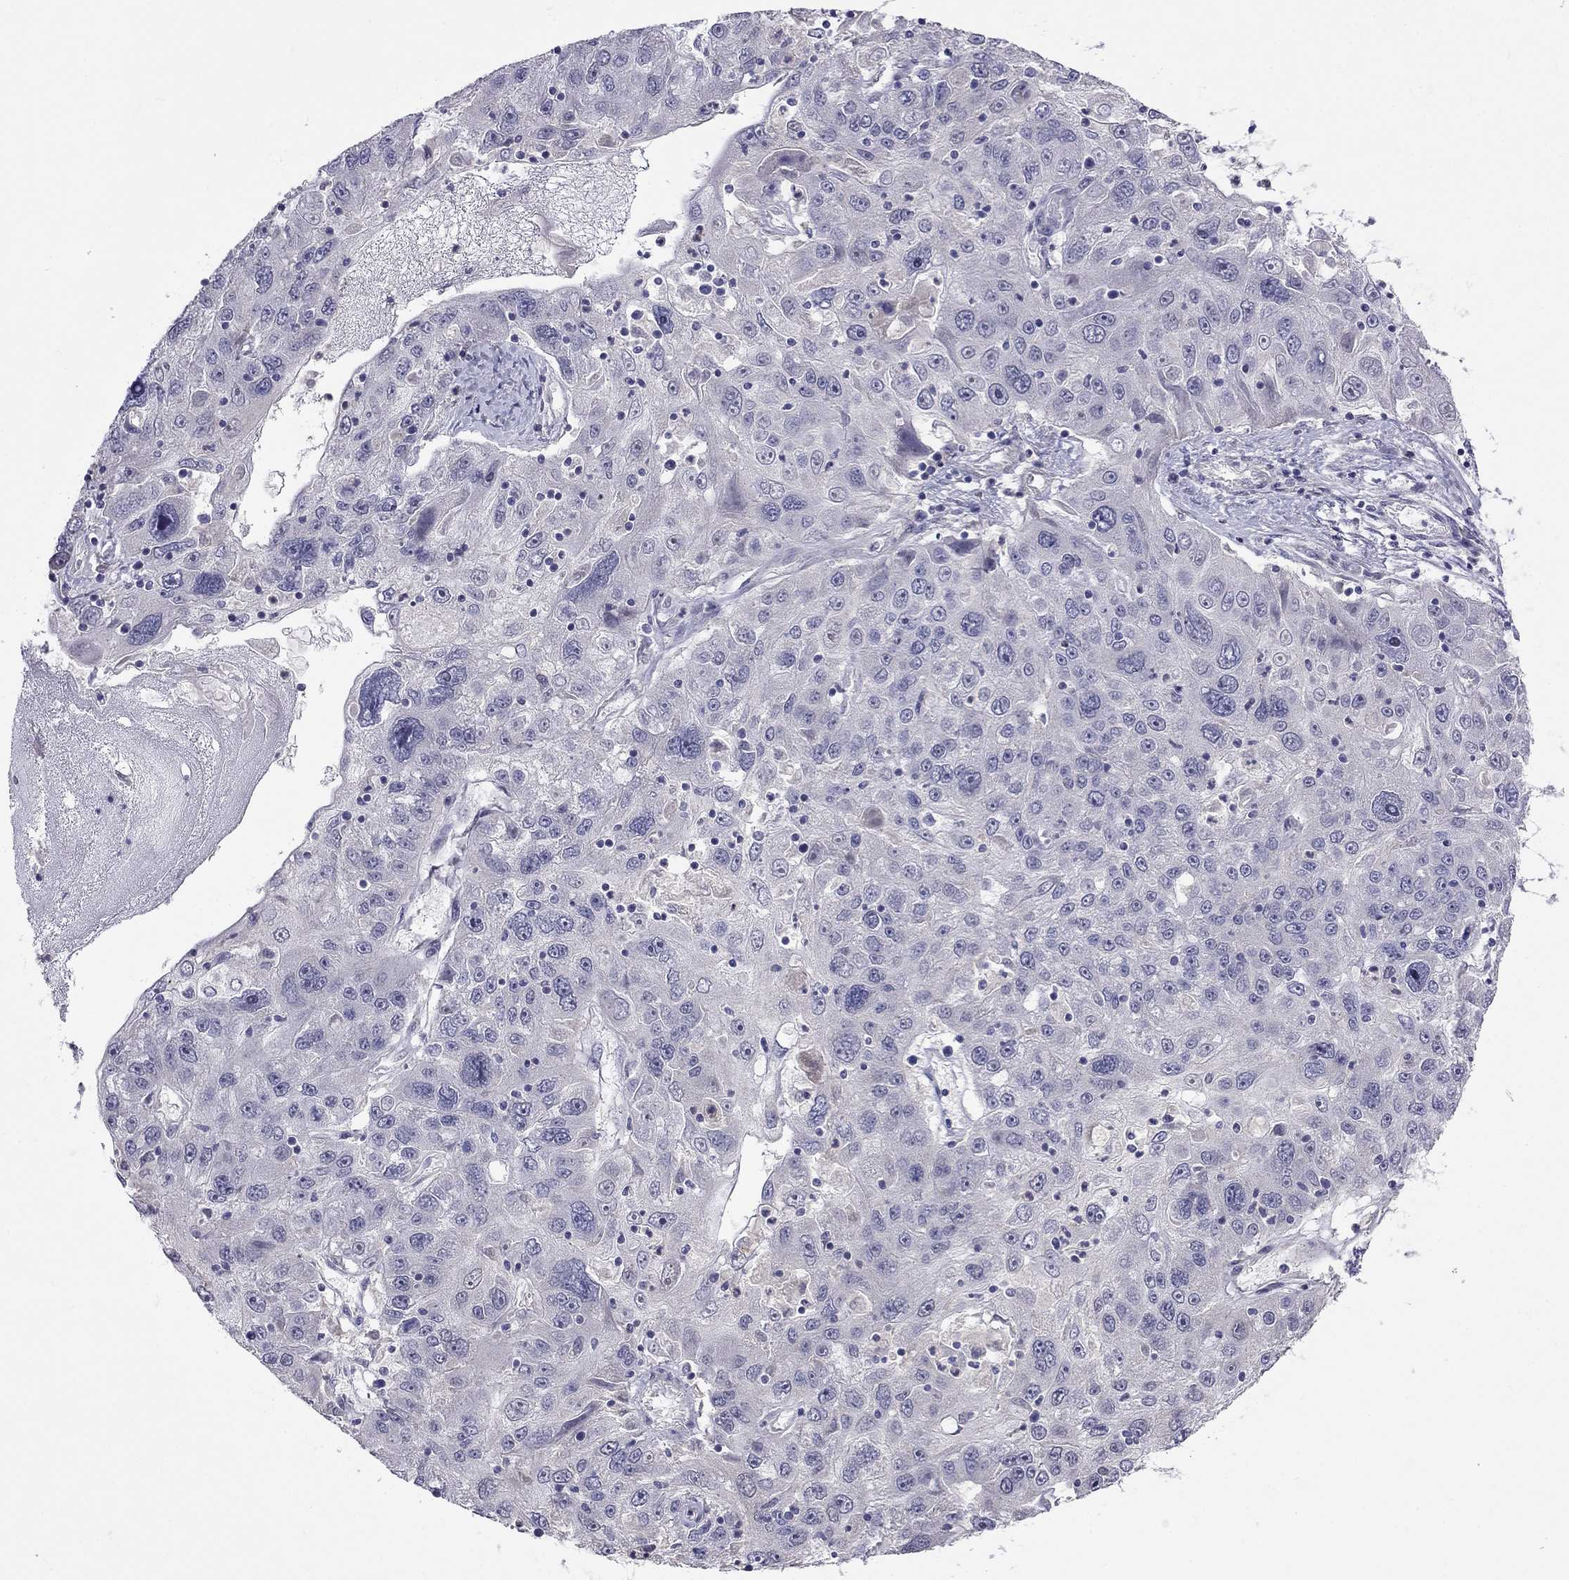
{"staining": {"intensity": "negative", "quantity": "none", "location": "none"}, "tissue": "stomach cancer", "cell_type": "Tumor cells", "image_type": "cancer", "snomed": [{"axis": "morphology", "description": "Adenocarcinoma, NOS"}, {"axis": "topography", "description": "Stomach"}], "caption": "Protein analysis of stomach cancer demonstrates no significant positivity in tumor cells.", "gene": "LRRC39", "patient": {"sex": "male", "age": 56}}